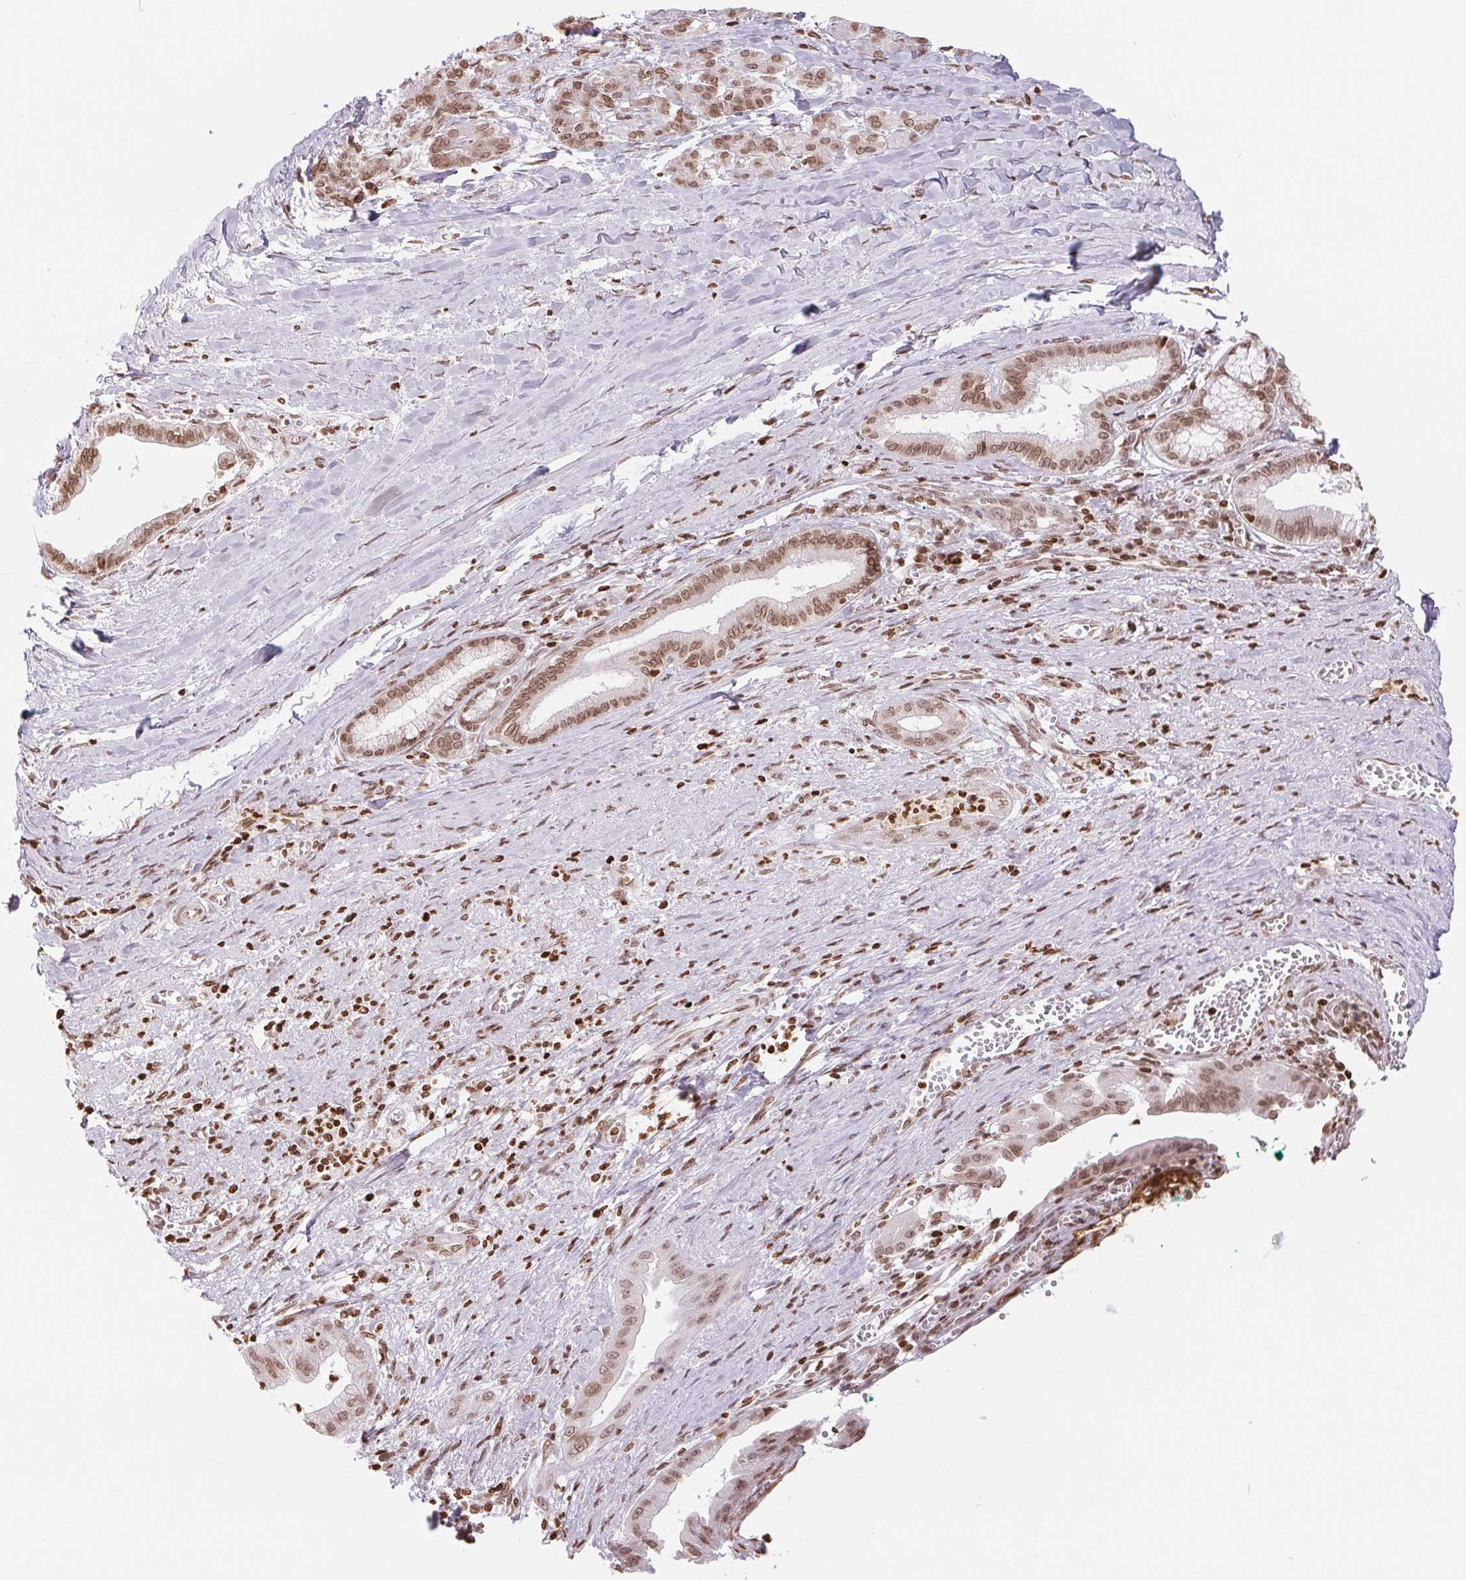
{"staining": {"intensity": "weak", "quantity": ">75%", "location": "cytoplasmic/membranous,nuclear"}, "tissue": "pancreatic cancer", "cell_type": "Tumor cells", "image_type": "cancer", "snomed": [{"axis": "morphology", "description": "Normal tissue, NOS"}, {"axis": "morphology", "description": "Adenocarcinoma, NOS"}, {"axis": "topography", "description": "Lymph node"}, {"axis": "topography", "description": "Pancreas"}], "caption": "Adenocarcinoma (pancreatic) stained for a protein demonstrates weak cytoplasmic/membranous and nuclear positivity in tumor cells. The protein of interest is shown in brown color, while the nuclei are stained blue.", "gene": "SMIM12", "patient": {"sex": "female", "age": 58}}